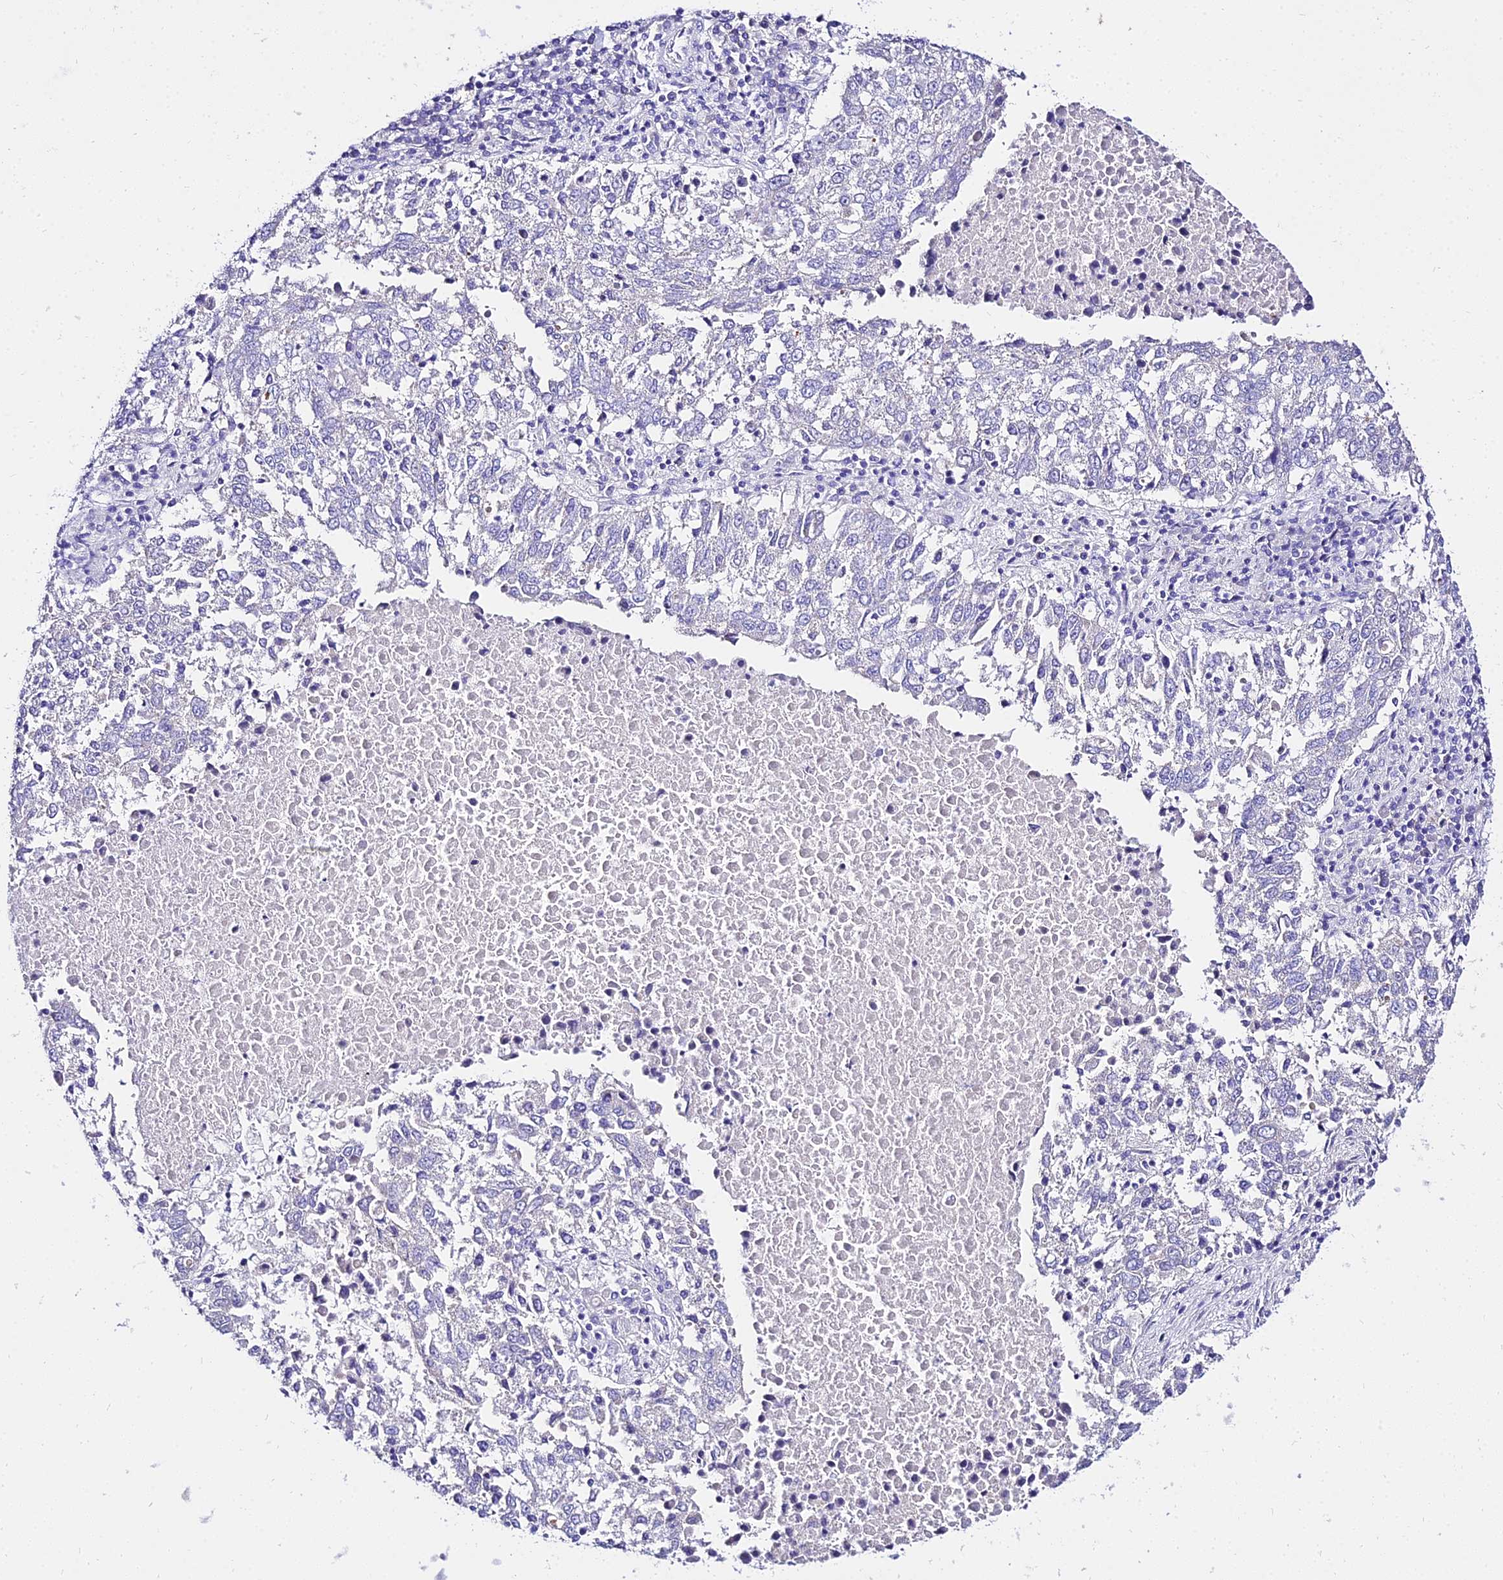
{"staining": {"intensity": "negative", "quantity": "none", "location": "none"}, "tissue": "lung cancer", "cell_type": "Tumor cells", "image_type": "cancer", "snomed": [{"axis": "morphology", "description": "Squamous cell carcinoma, NOS"}, {"axis": "topography", "description": "Lung"}], "caption": "Human lung cancer stained for a protein using immunohistochemistry shows no positivity in tumor cells.", "gene": "TUBA3D", "patient": {"sex": "male", "age": 73}}